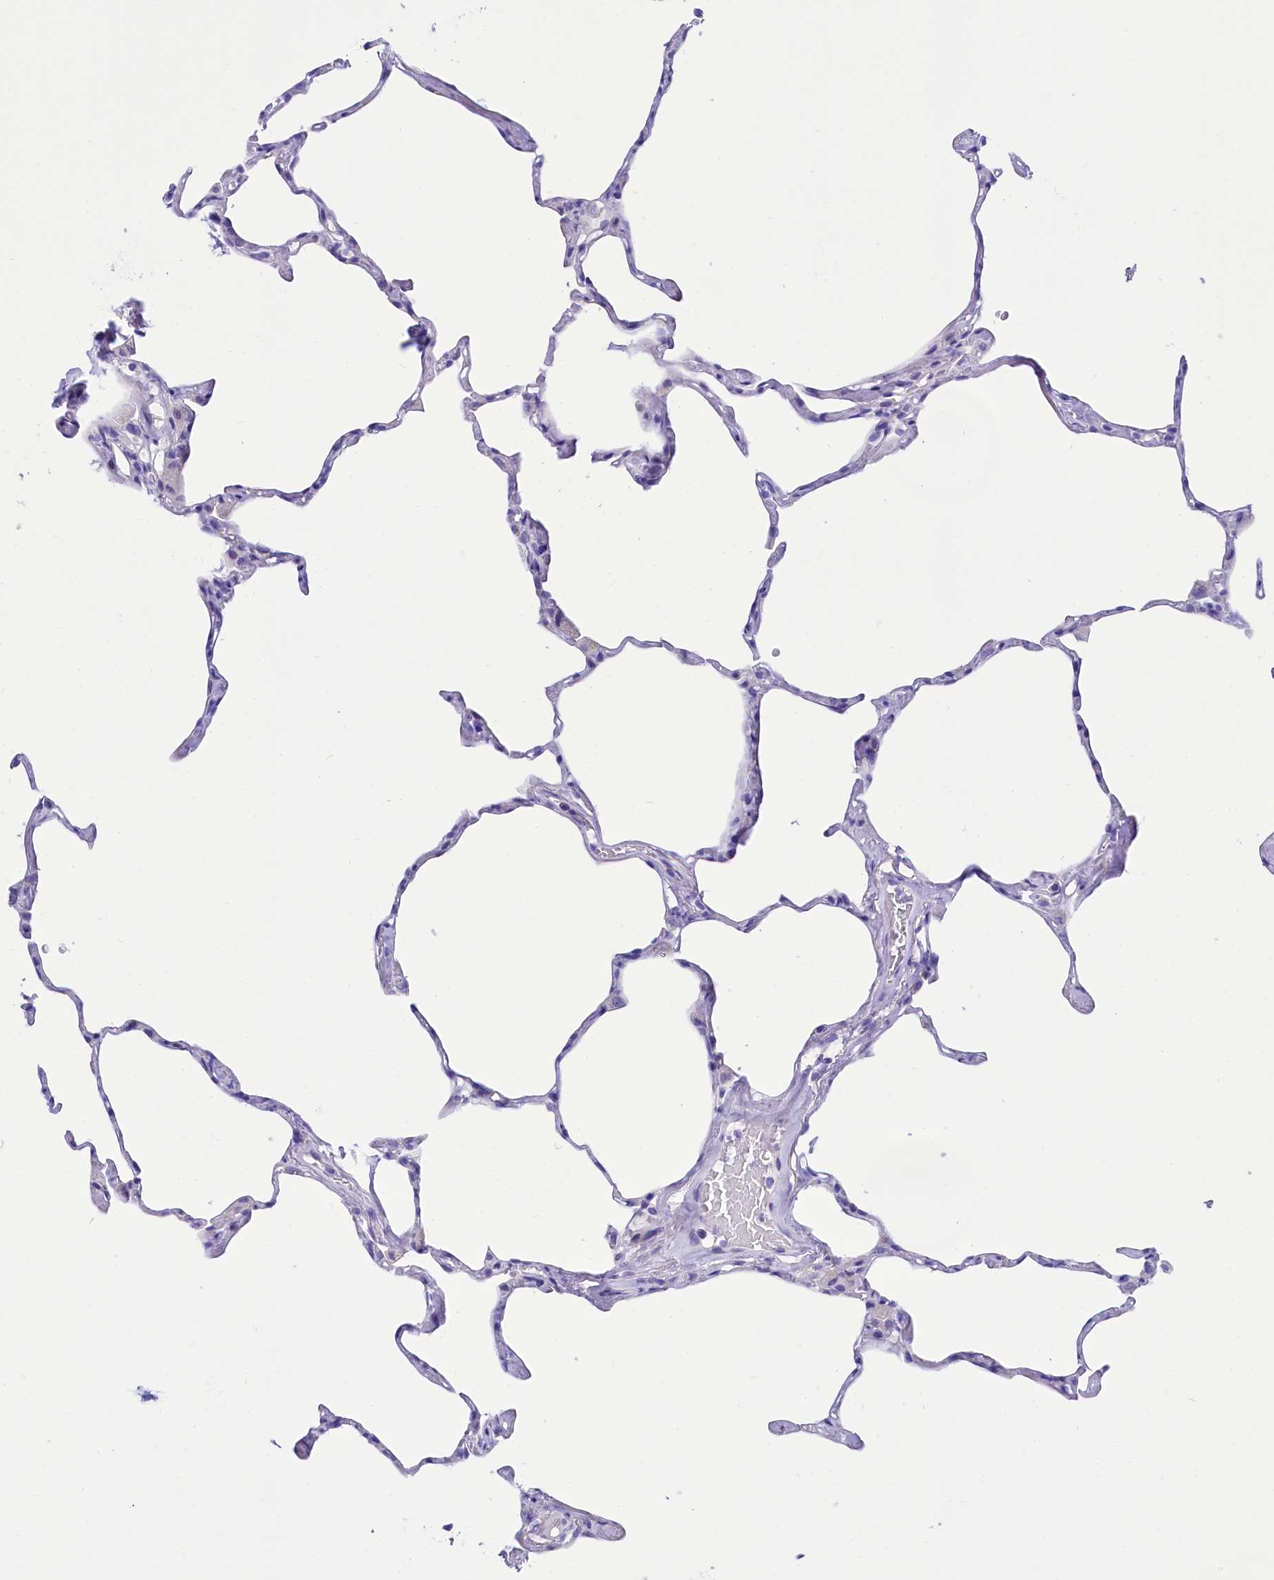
{"staining": {"intensity": "negative", "quantity": "none", "location": "none"}, "tissue": "lung", "cell_type": "Alveolar cells", "image_type": "normal", "snomed": [{"axis": "morphology", "description": "Normal tissue, NOS"}, {"axis": "topography", "description": "Lung"}], "caption": "Immunohistochemistry (IHC) image of benign lung stained for a protein (brown), which displays no positivity in alveolar cells.", "gene": "TTC36", "patient": {"sex": "male", "age": 65}}